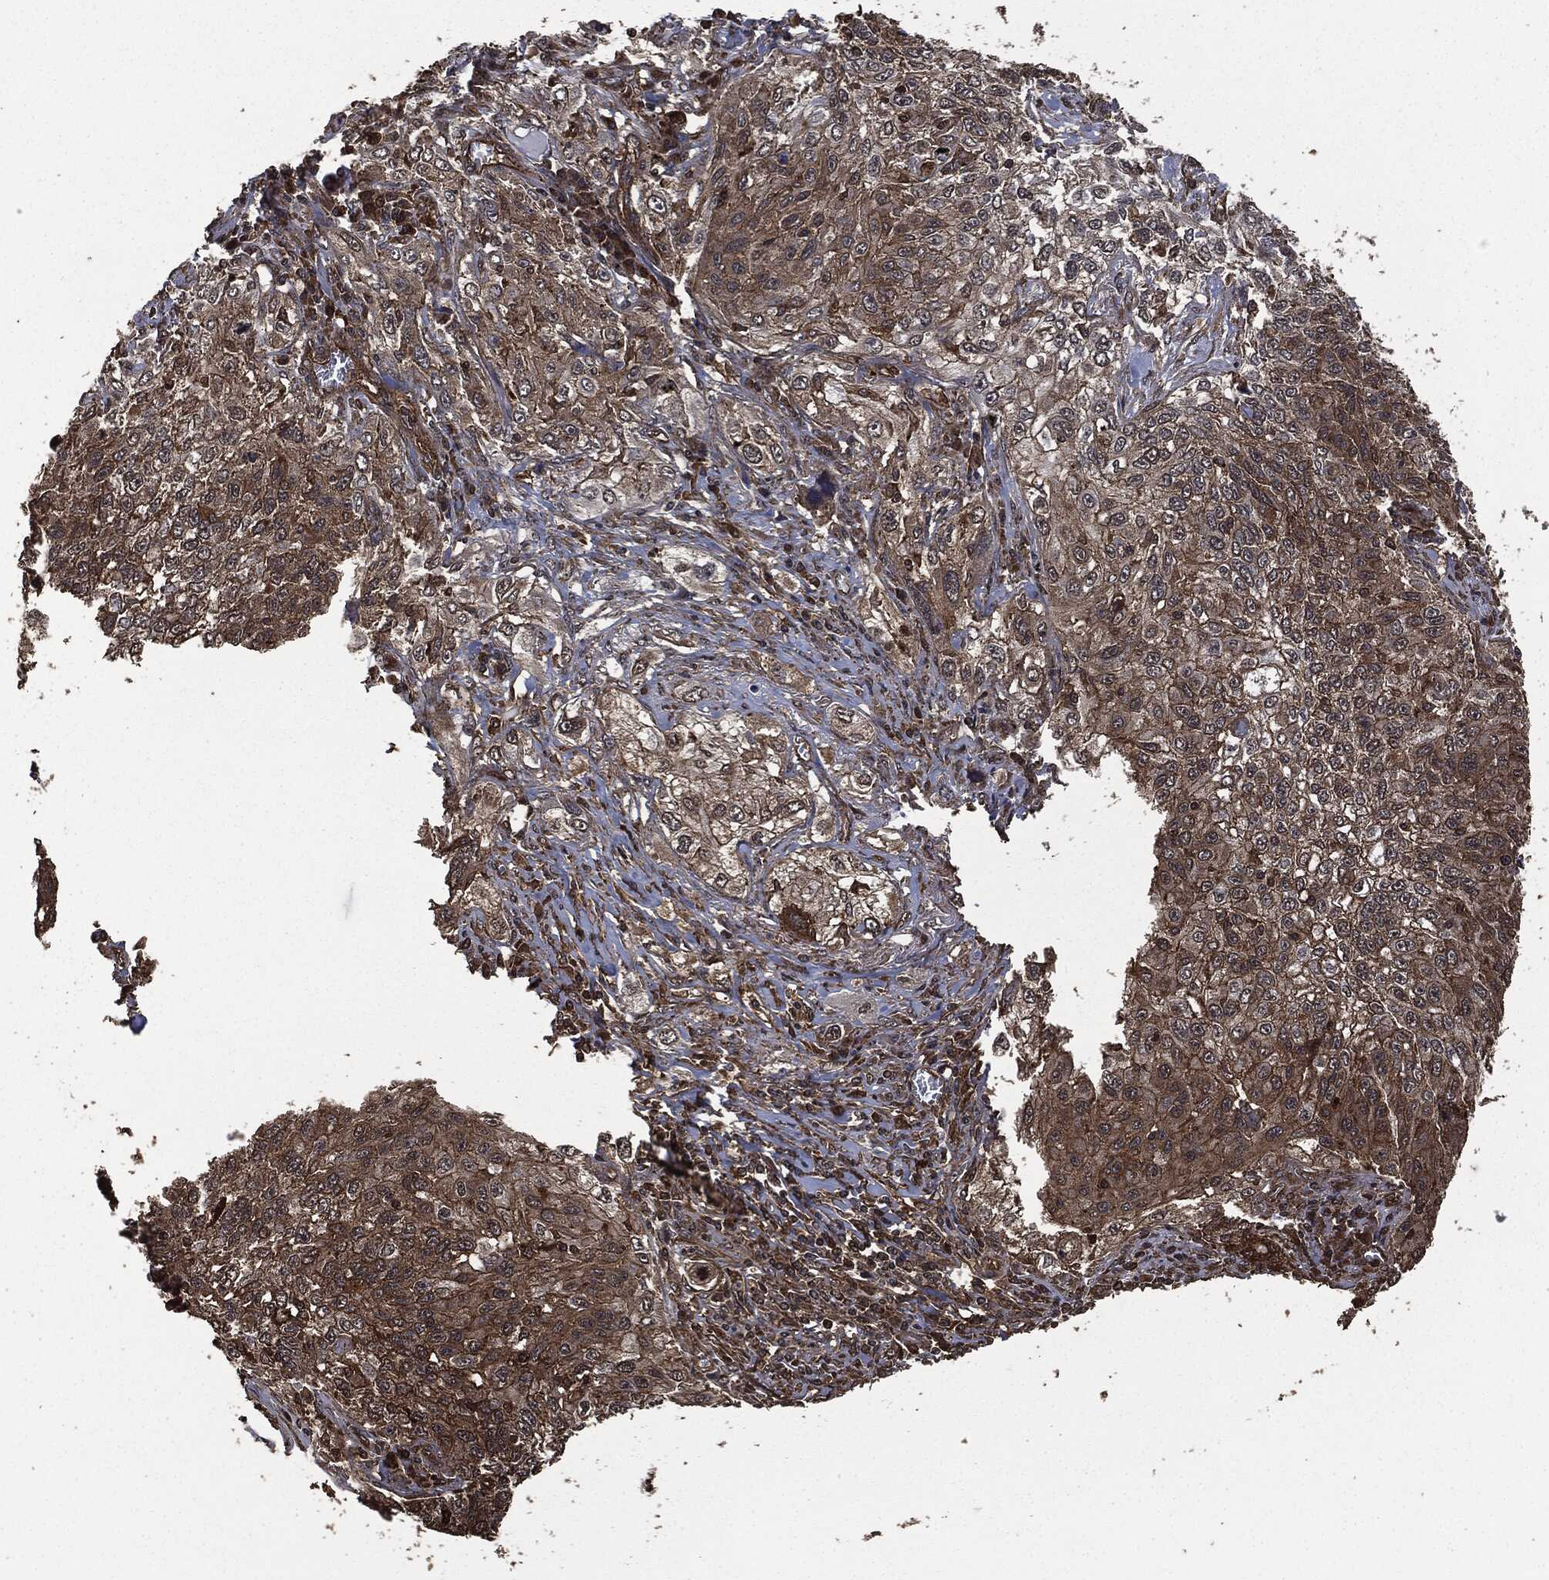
{"staining": {"intensity": "moderate", "quantity": ">75%", "location": "cytoplasmic/membranous"}, "tissue": "lung cancer", "cell_type": "Tumor cells", "image_type": "cancer", "snomed": [{"axis": "morphology", "description": "Squamous cell carcinoma, NOS"}, {"axis": "topography", "description": "Lung"}], "caption": "Protein positivity by immunohistochemistry (IHC) exhibits moderate cytoplasmic/membranous positivity in about >75% of tumor cells in lung cancer (squamous cell carcinoma).", "gene": "HRAS", "patient": {"sex": "female", "age": 69}}